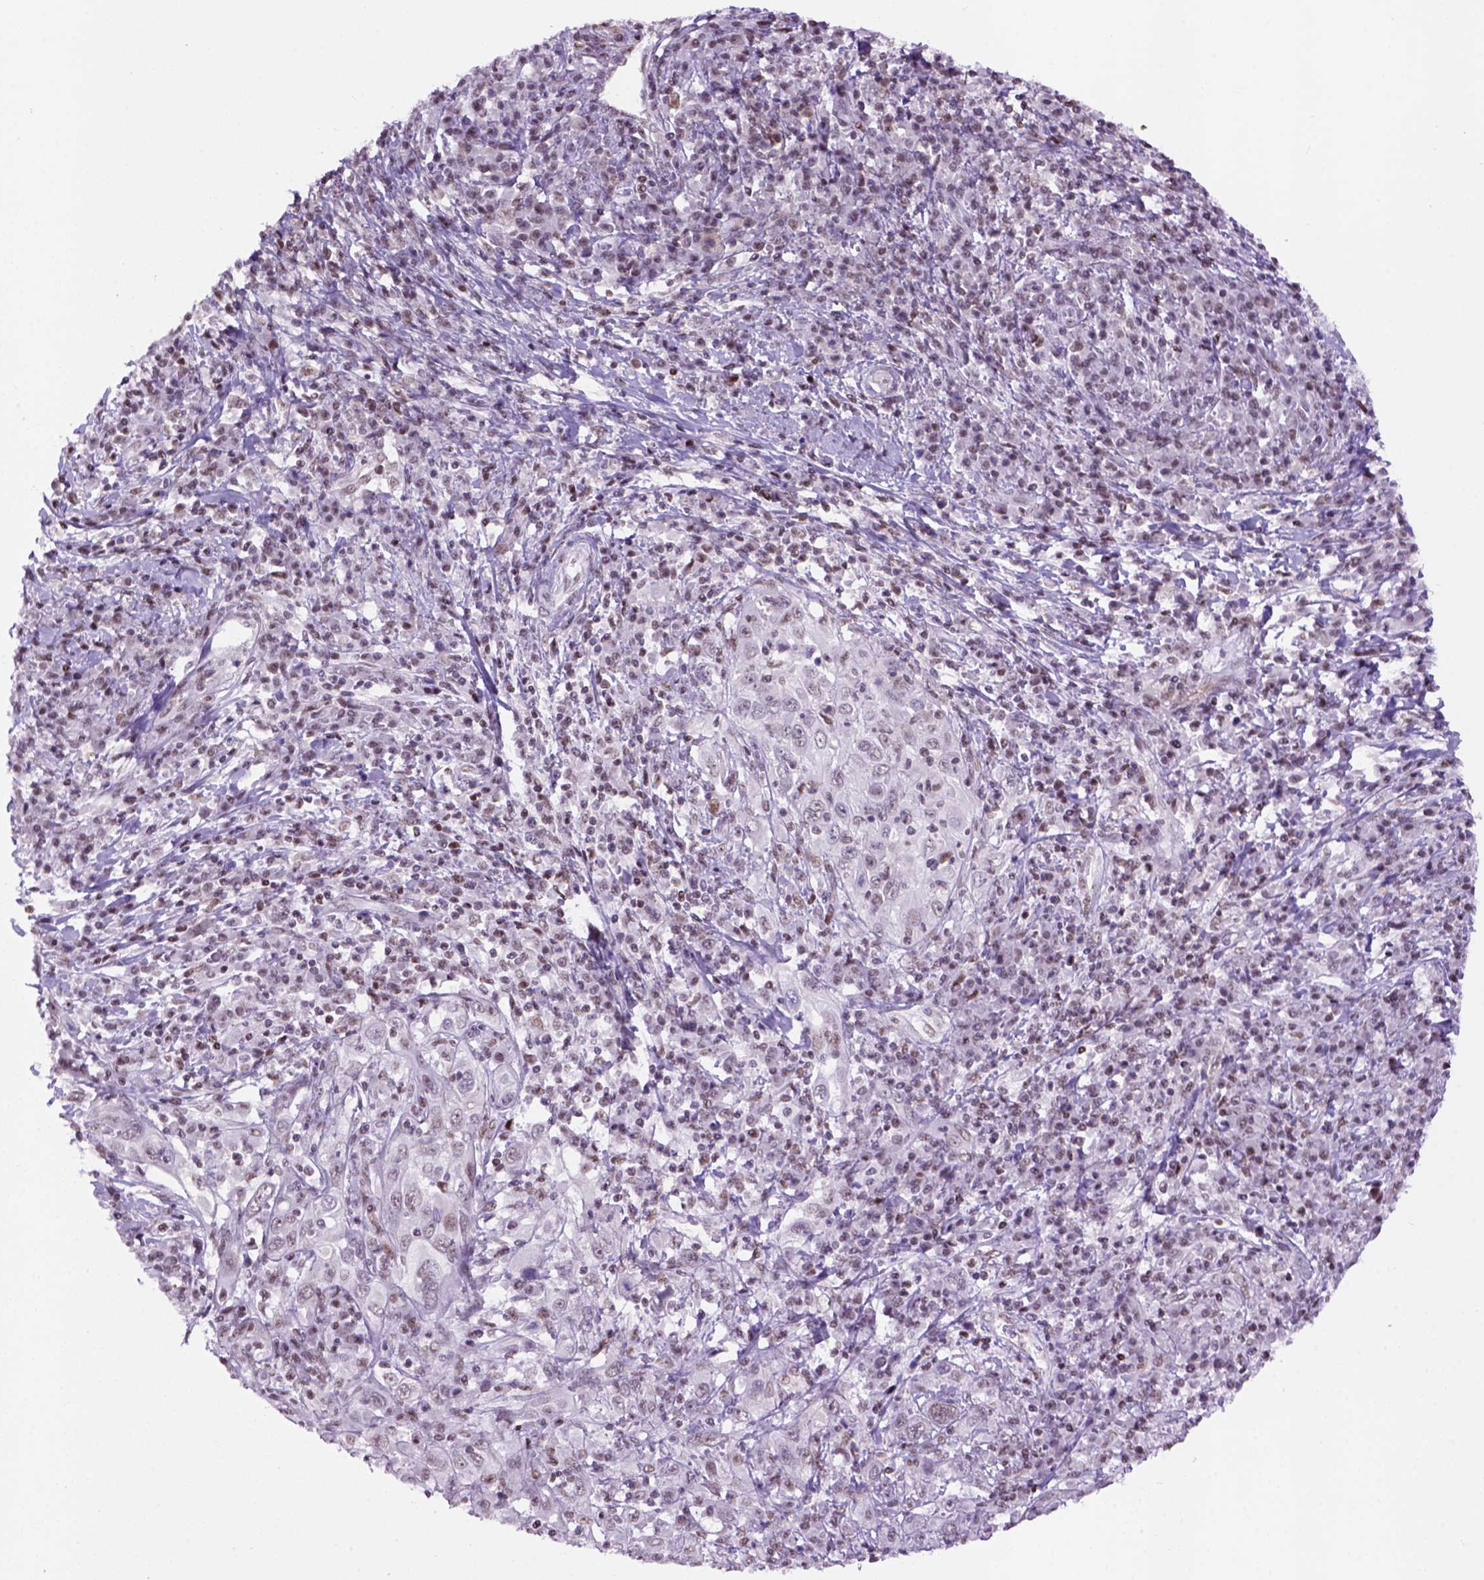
{"staining": {"intensity": "negative", "quantity": "none", "location": "none"}, "tissue": "cervical cancer", "cell_type": "Tumor cells", "image_type": "cancer", "snomed": [{"axis": "morphology", "description": "Squamous cell carcinoma, NOS"}, {"axis": "topography", "description": "Cervix"}], "caption": "An image of human cervical cancer (squamous cell carcinoma) is negative for staining in tumor cells.", "gene": "TBPL1", "patient": {"sex": "female", "age": 46}}